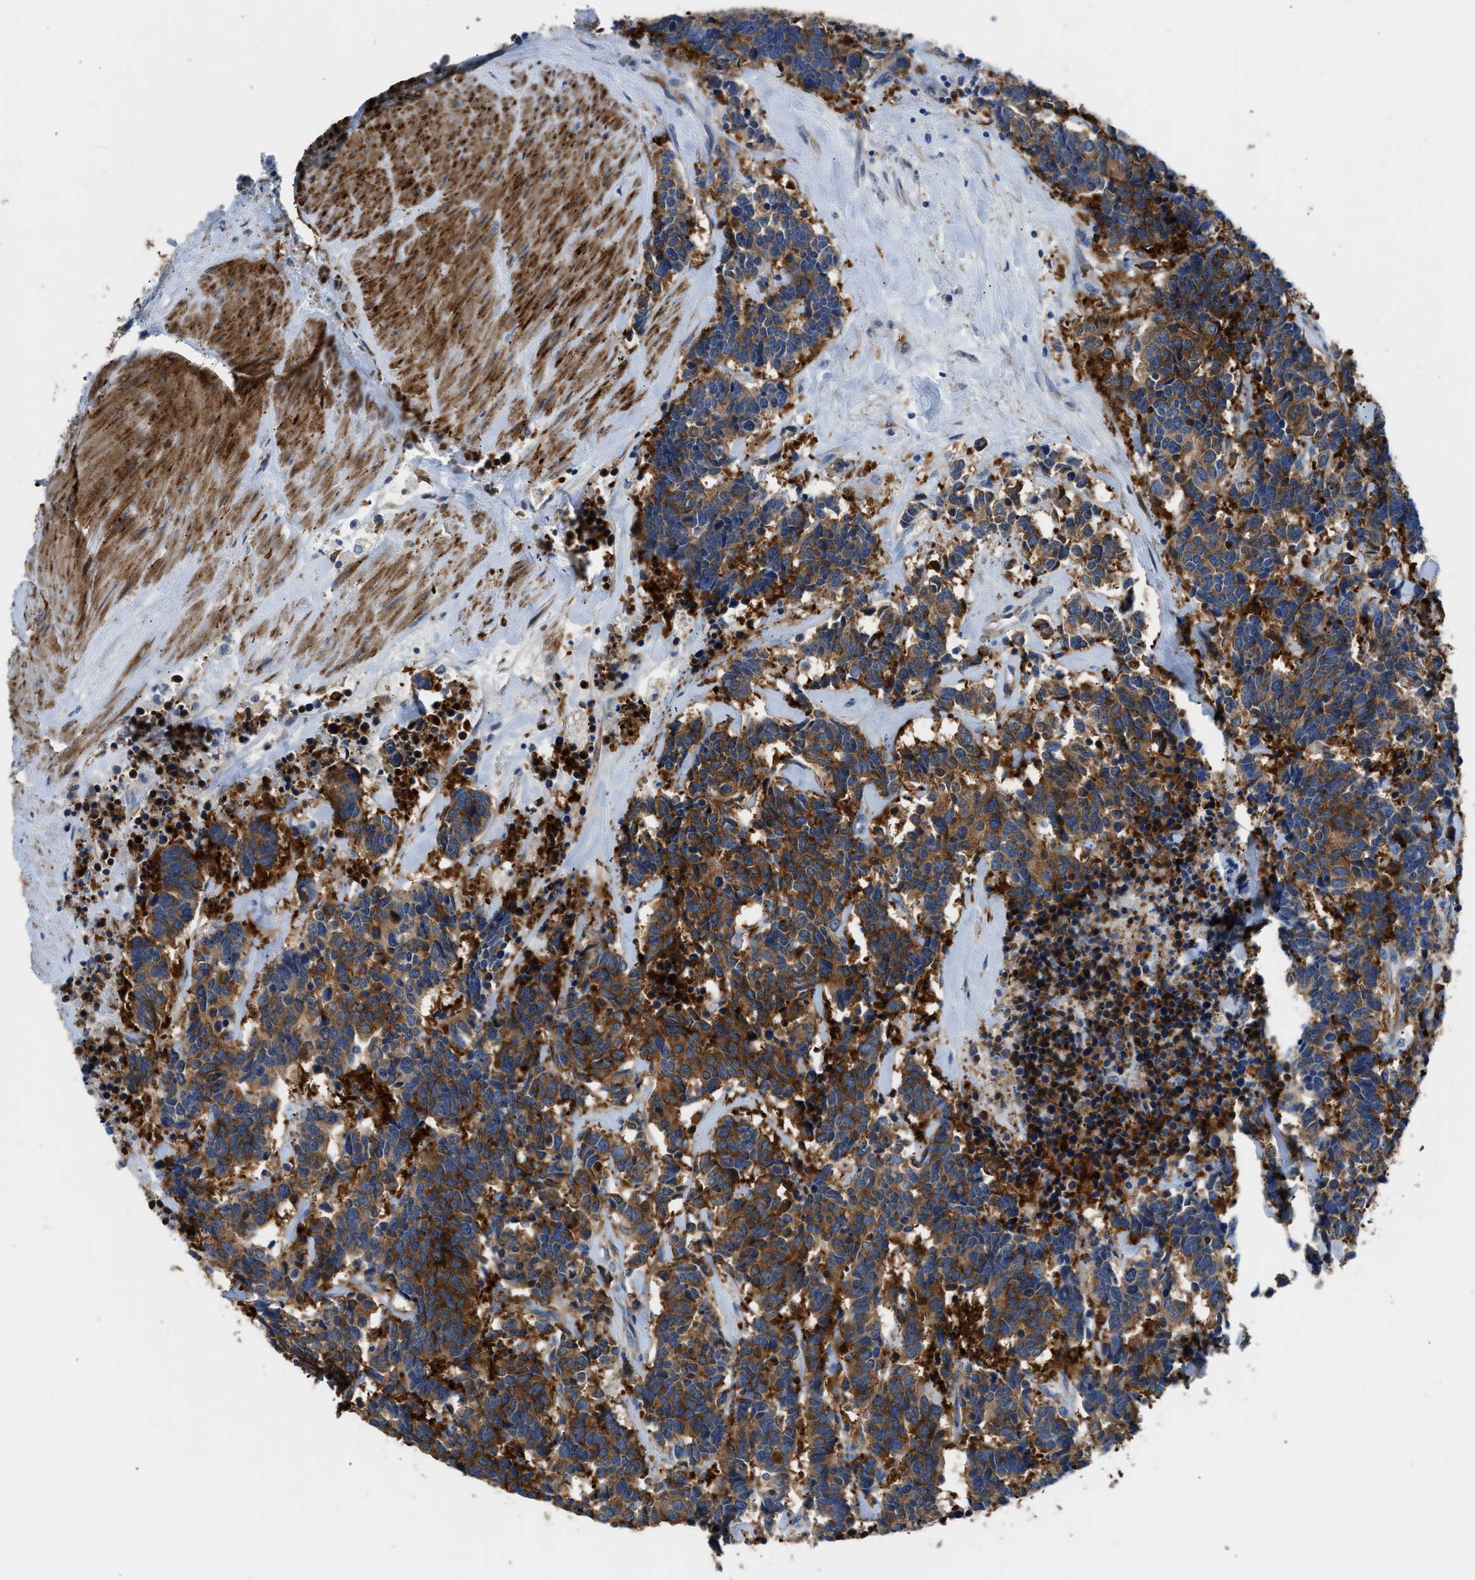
{"staining": {"intensity": "strong", "quantity": ">75%", "location": "cytoplasmic/membranous"}, "tissue": "carcinoid", "cell_type": "Tumor cells", "image_type": "cancer", "snomed": [{"axis": "morphology", "description": "Carcinoma, NOS"}, {"axis": "morphology", "description": "Carcinoid, malignant, NOS"}, {"axis": "topography", "description": "Urinary bladder"}], "caption": "Immunohistochemistry (IHC) micrograph of carcinoma stained for a protein (brown), which reveals high levels of strong cytoplasmic/membranous expression in approximately >75% of tumor cells.", "gene": "ZSWIM5", "patient": {"sex": "male", "age": 57}}